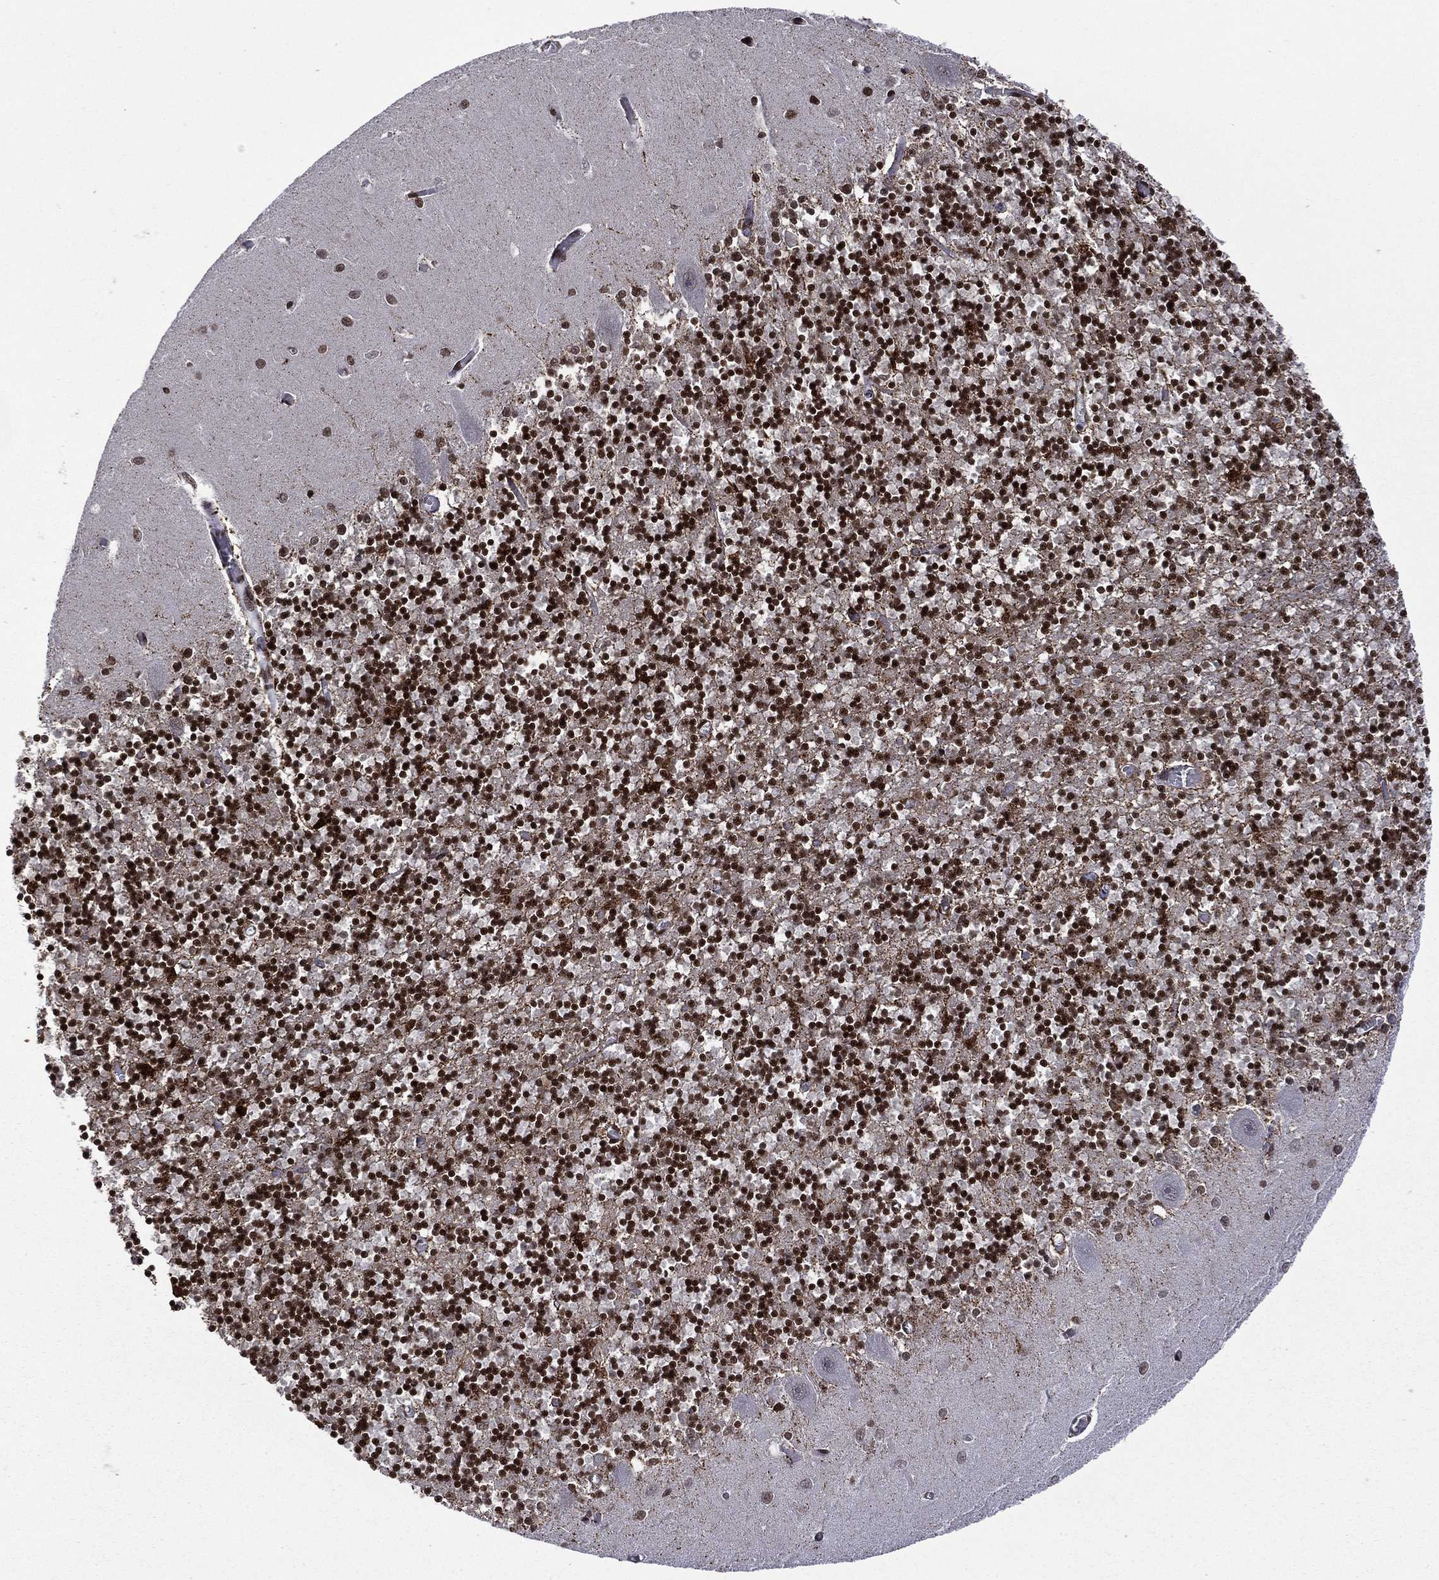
{"staining": {"intensity": "strong", "quantity": ">75%", "location": "nuclear"}, "tissue": "cerebellum", "cell_type": "Cells in granular layer", "image_type": "normal", "snomed": [{"axis": "morphology", "description": "Normal tissue, NOS"}, {"axis": "topography", "description": "Cerebellum"}], "caption": "Protein staining by immunohistochemistry displays strong nuclear positivity in approximately >75% of cells in granular layer in normal cerebellum. (brown staining indicates protein expression, while blue staining denotes nuclei).", "gene": "C5orf24", "patient": {"sex": "female", "age": 64}}